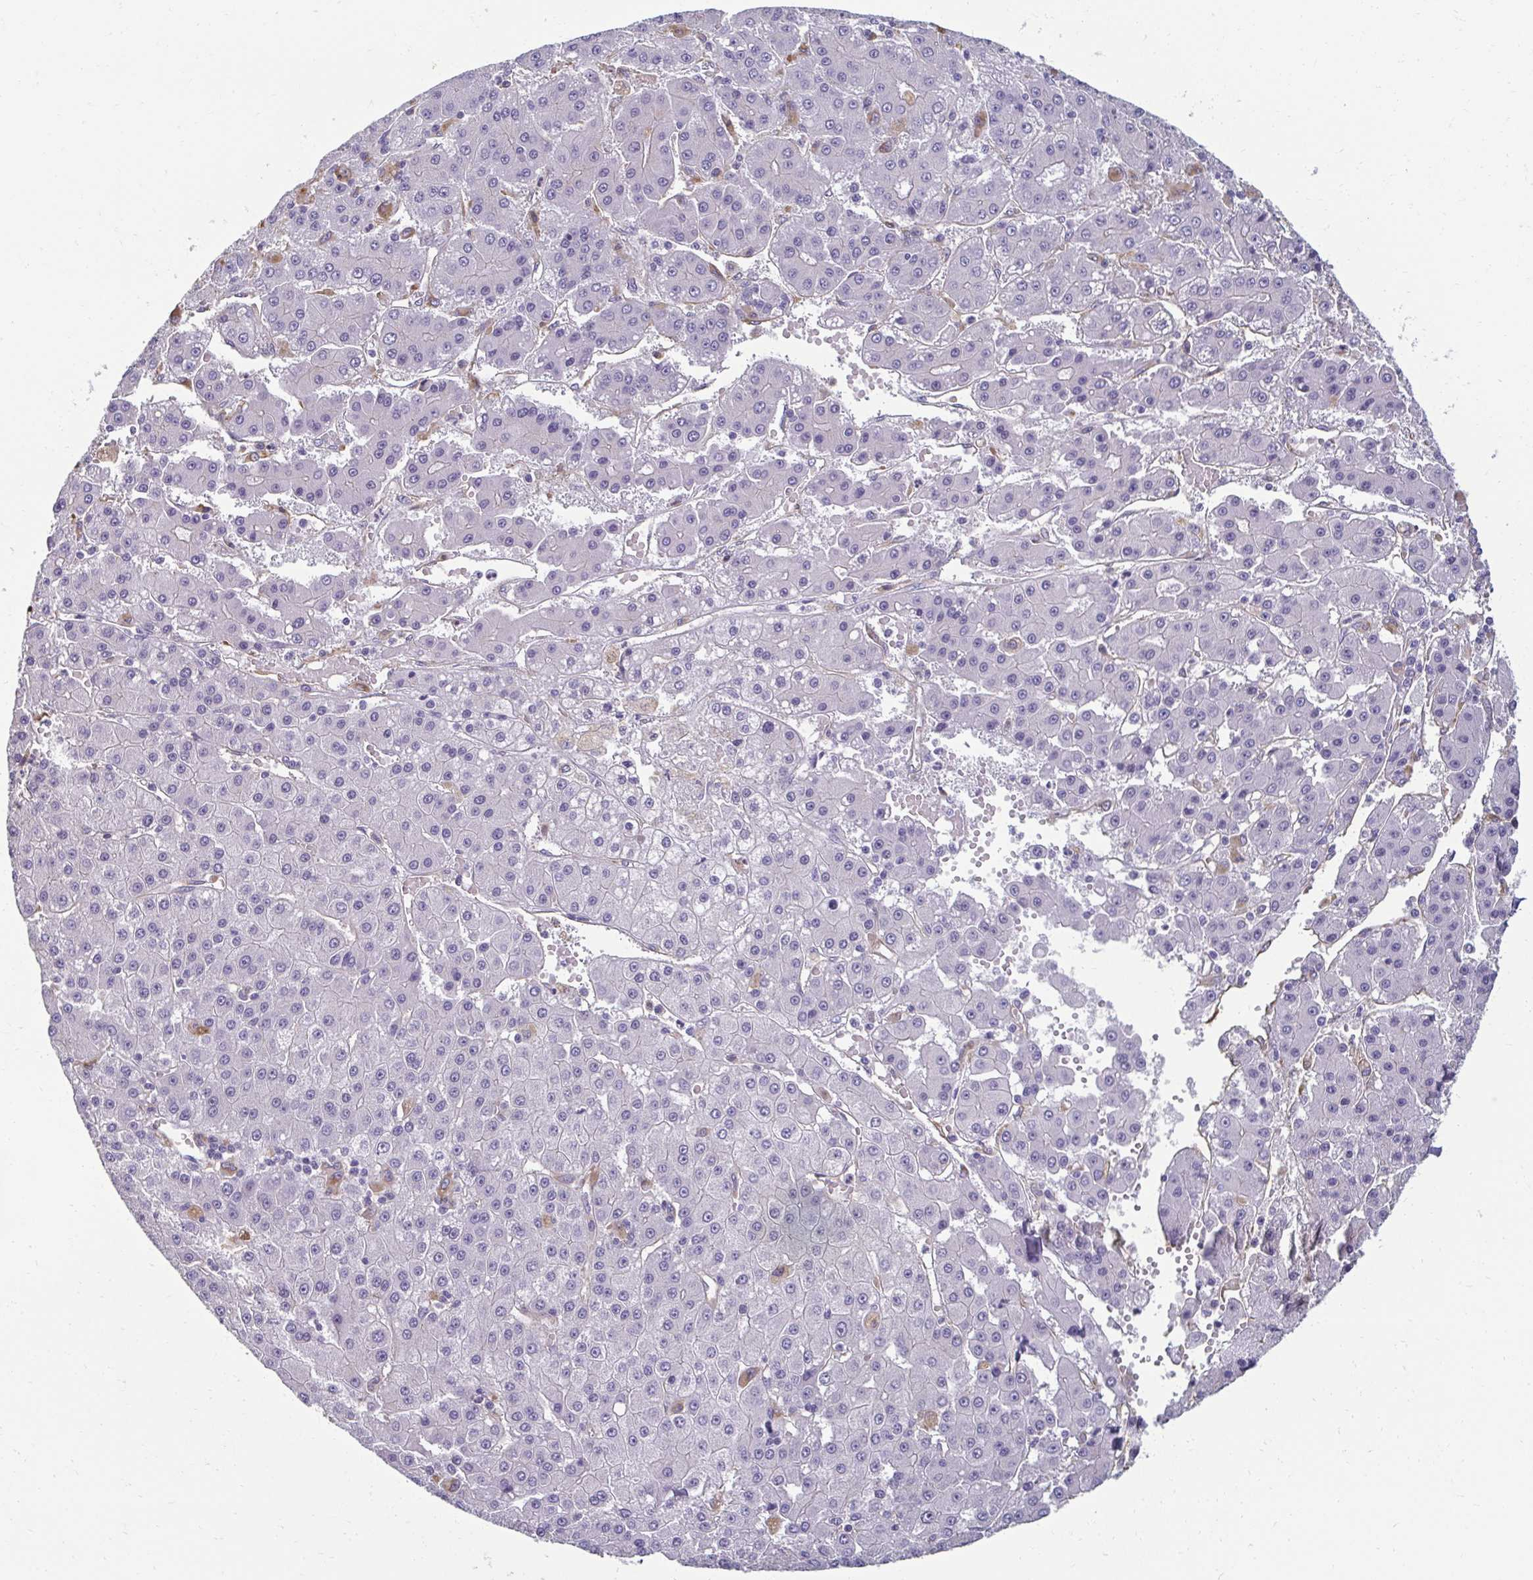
{"staining": {"intensity": "negative", "quantity": "none", "location": "none"}, "tissue": "liver cancer", "cell_type": "Tumor cells", "image_type": "cancer", "snomed": [{"axis": "morphology", "description": "Carcinoma, Hepatocellular, NOS"}, {"axis": "topography", "description": "Liver"}], "caption": "Immunohistochemical staining of hepatocellular carcinoma (liver) reveals no significant staining in tumor cells.", "gene": "PDE2A", "patient": {"sex": "male", "age": 76}}